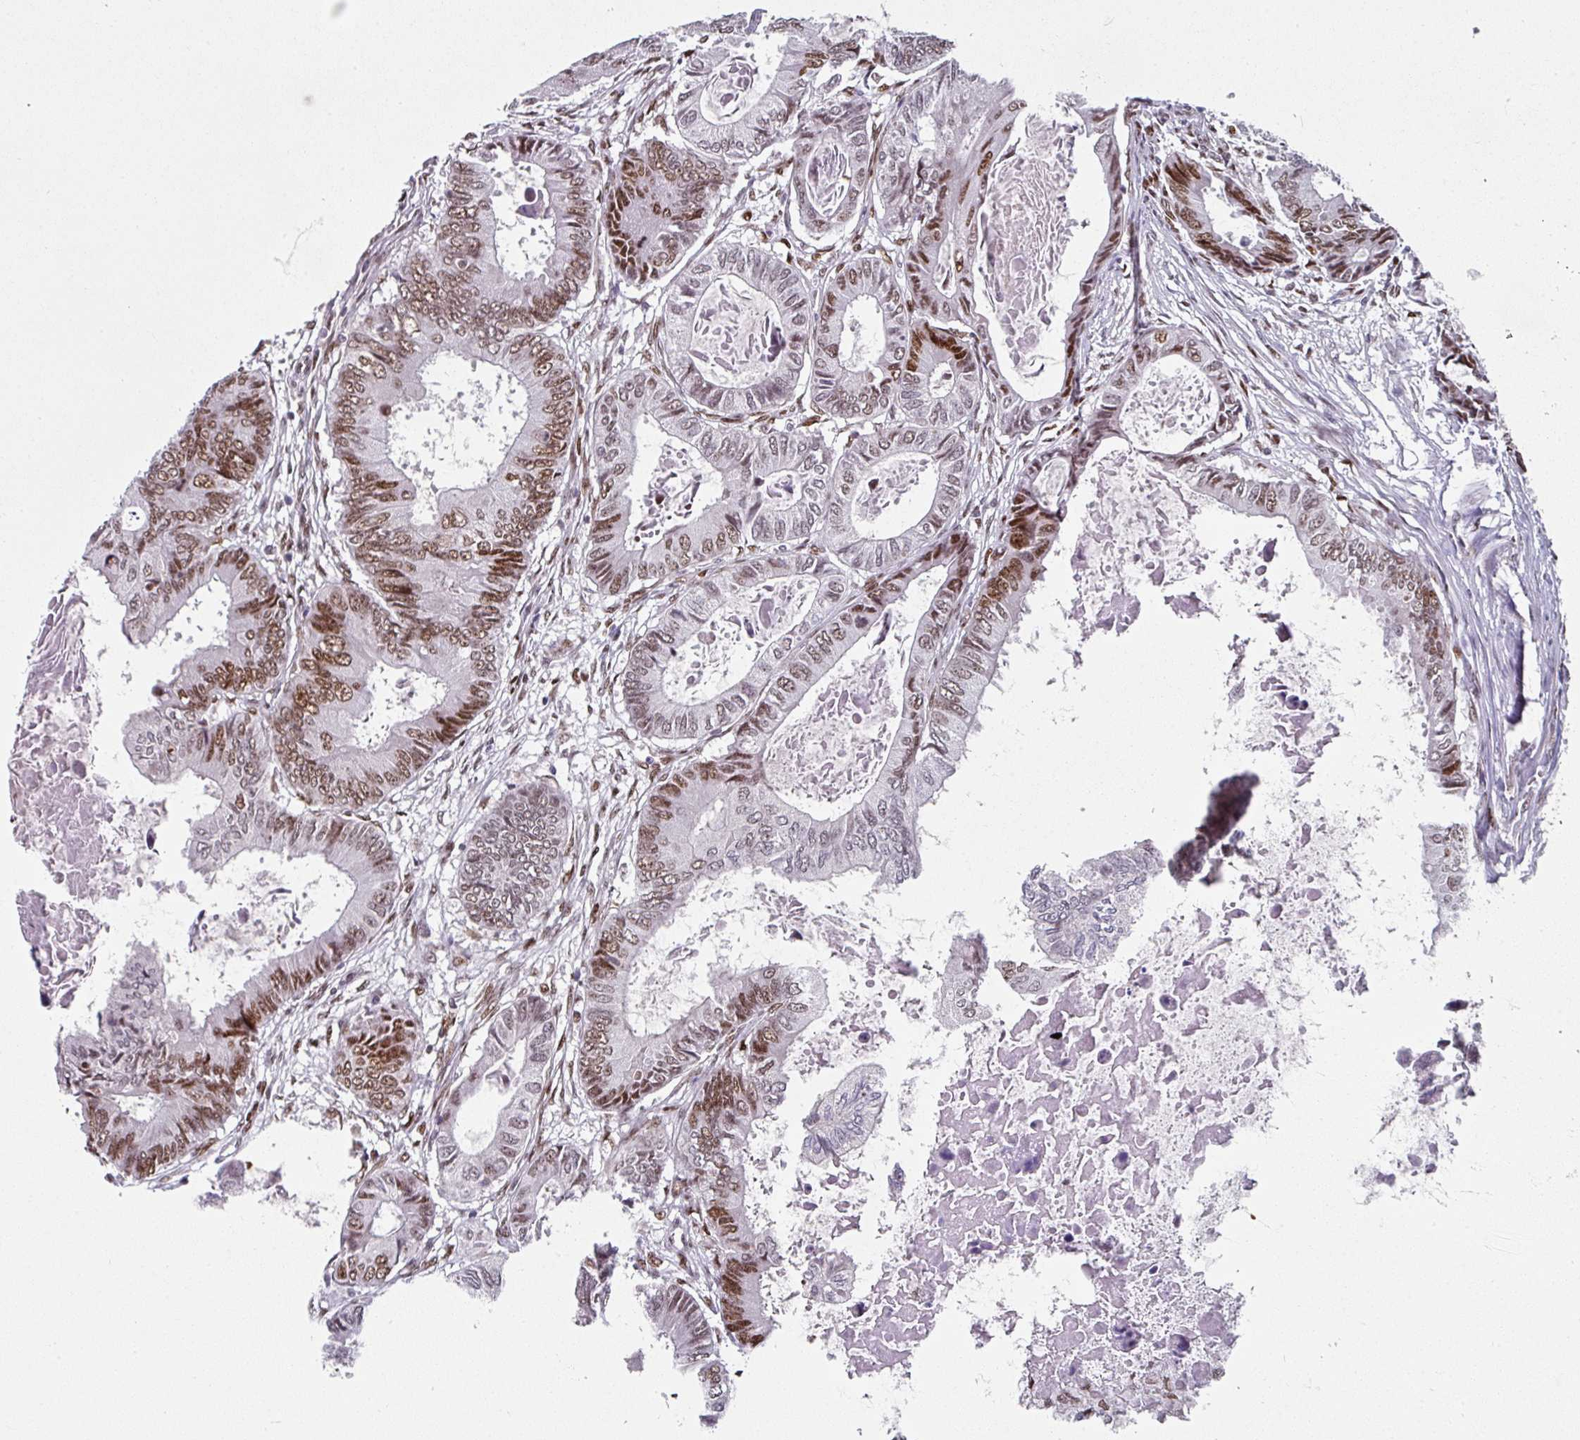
{"staining": {"intensity": "moderate", "quantity": "25%-75%", "location": "nuclear"}, "tissue": "colorectal cancer", "cell_type": "Tumor cells", "image_type": "cancer", "snomed": [{"axis": "morphology", "description": "Adenocarcinoma, NOS"}, {"axis": "topography", "description": "Colon"}], "caption": "Colorectal adenocarcinoma was stained to show a protein in brown. There is medium levels of moderate nuclear staining in approximately 25%-75% of tumor cells.", "gene": "RAD50", "patient": {"sex": "male", "age": 85}}